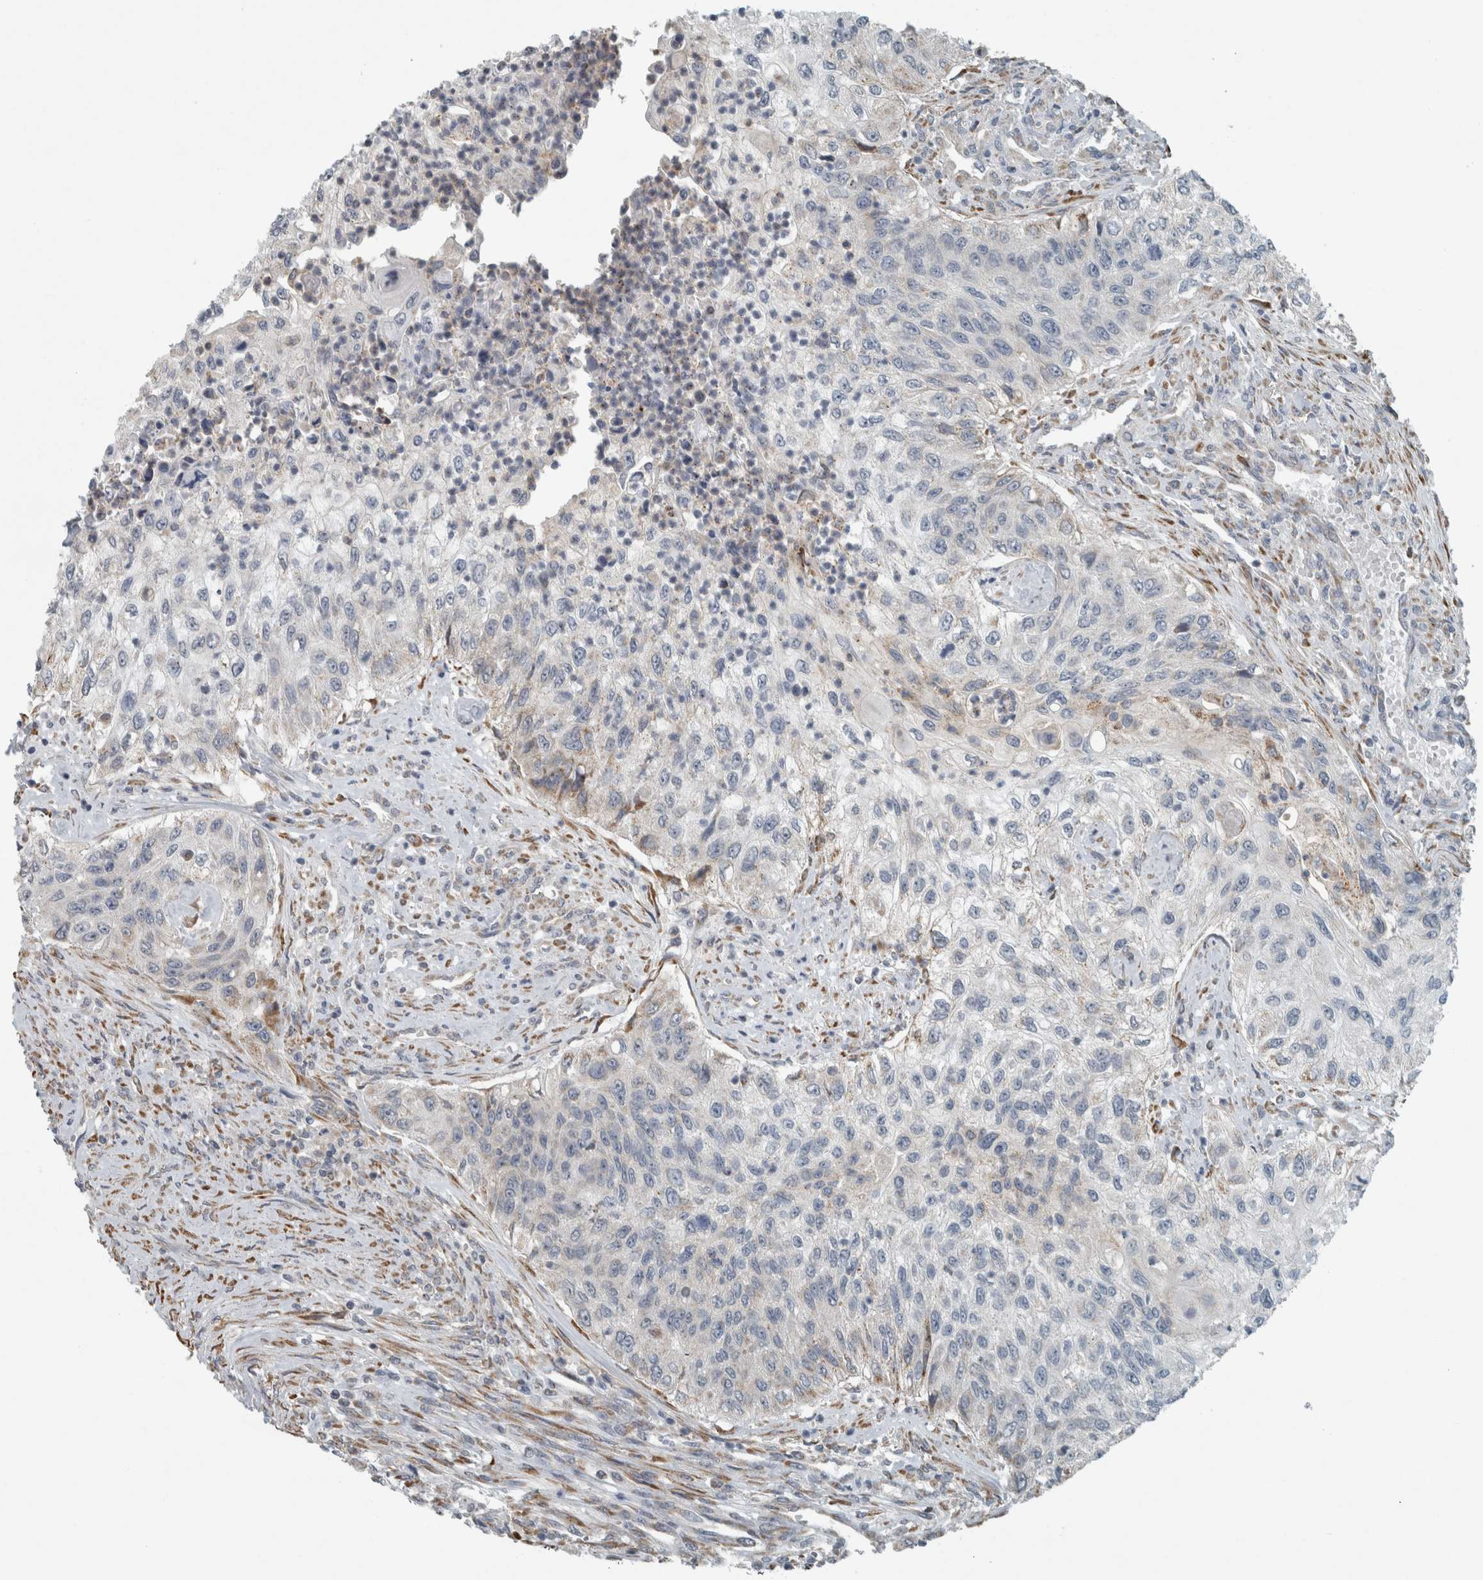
{"staining": {"intensity": "negative", "quantity": "none", "location": "none"}, "tissue": "urothelial cancer", "cell_type": "Tumor cells", "image_type": "cancer", "snomed": [{"axis": "morphology", "description": "Urothelial carcinoma, High grade"}, {"axis": "topography", "description": "Urinary bladder"}], "caption": "Immunohistochemistry image of neoplastic tissue: human urothelial carcinoma (high-grade) stained with DAB reveals no significant protein positivity in tumor cells.", "gene": "KIF1C", "patient": {"sex": "female", "age": 60}}